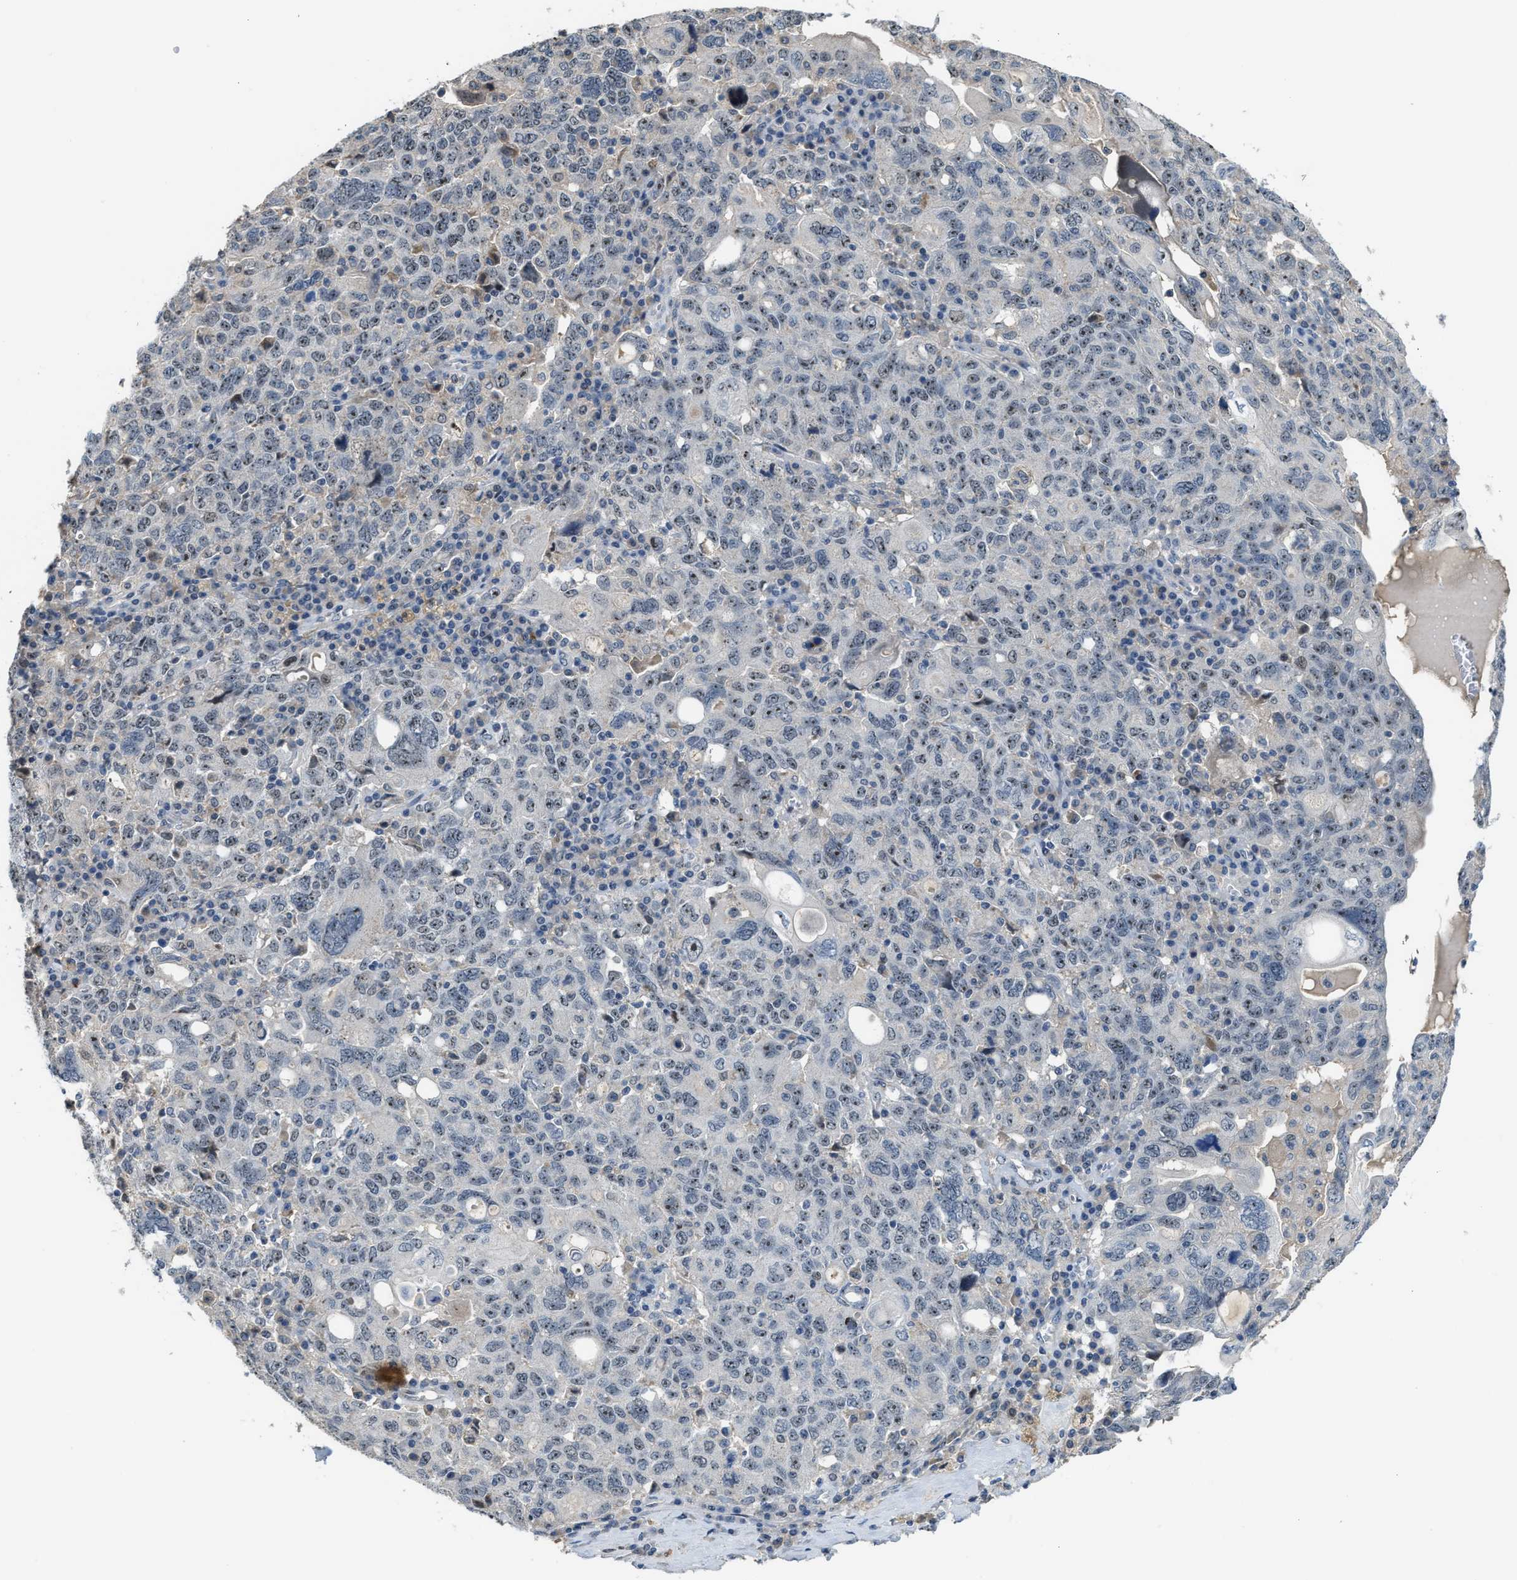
{"staining": {"intensity": "moderate", "quantity": "25%-75%", "location": "nuclear"}, "tissue": "ovarian cancer", "cell_type": "Tumor cells", "image_type": "cancer", "snomed": [{"axis": "morphology", "description": "Carcinoma, endometroid"}, {"axis": "topography", "description": "Ovary"}], "caption": "Ovarian cancer stained with a protein marker exhibits moderate staining in tumor cells.", "gene": "ZNF783", "patient": {"sex": "female", "age": 62}}